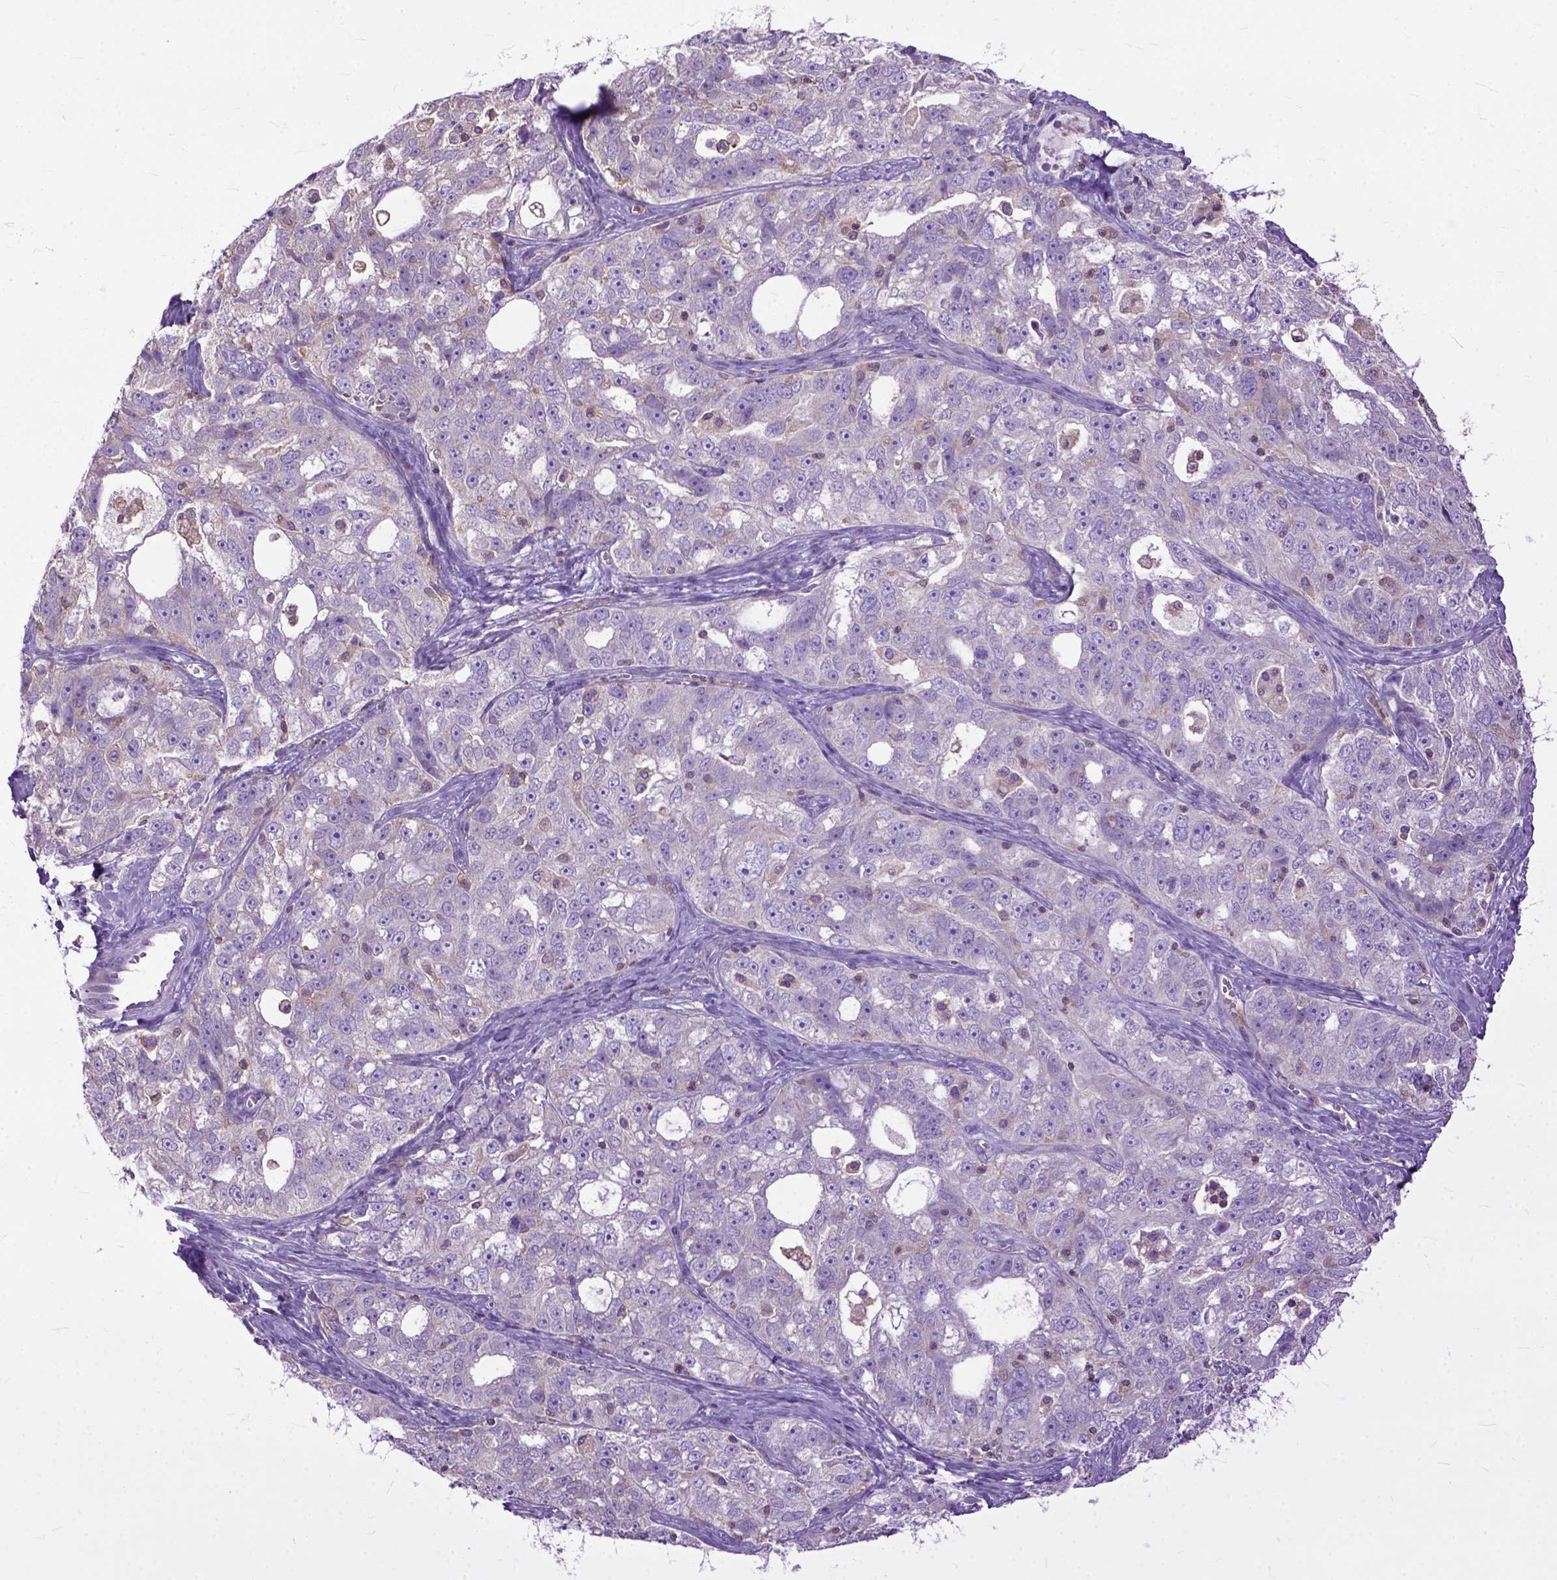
{"staining": {"intensity": "negative", "quantity": "none", "location": "none"}, "tissue": "ovarian cancer", "cell_type": "Tumor cells", "image_type": "cancer", "snomed": [{"axis": "morphology", "description": "Cystadenocarcinoma, serous, NOS"}, {"axis": "topography", "description": "Ovary"}], "caption": "Immunohistochemistry histopathology image of ovarian serous cystadenocarcinoma stained for a protein (brown), which displays no staining in tumor cells.", "gene": "NAMPT", "patient": {"sex": "female", "age": 51}}